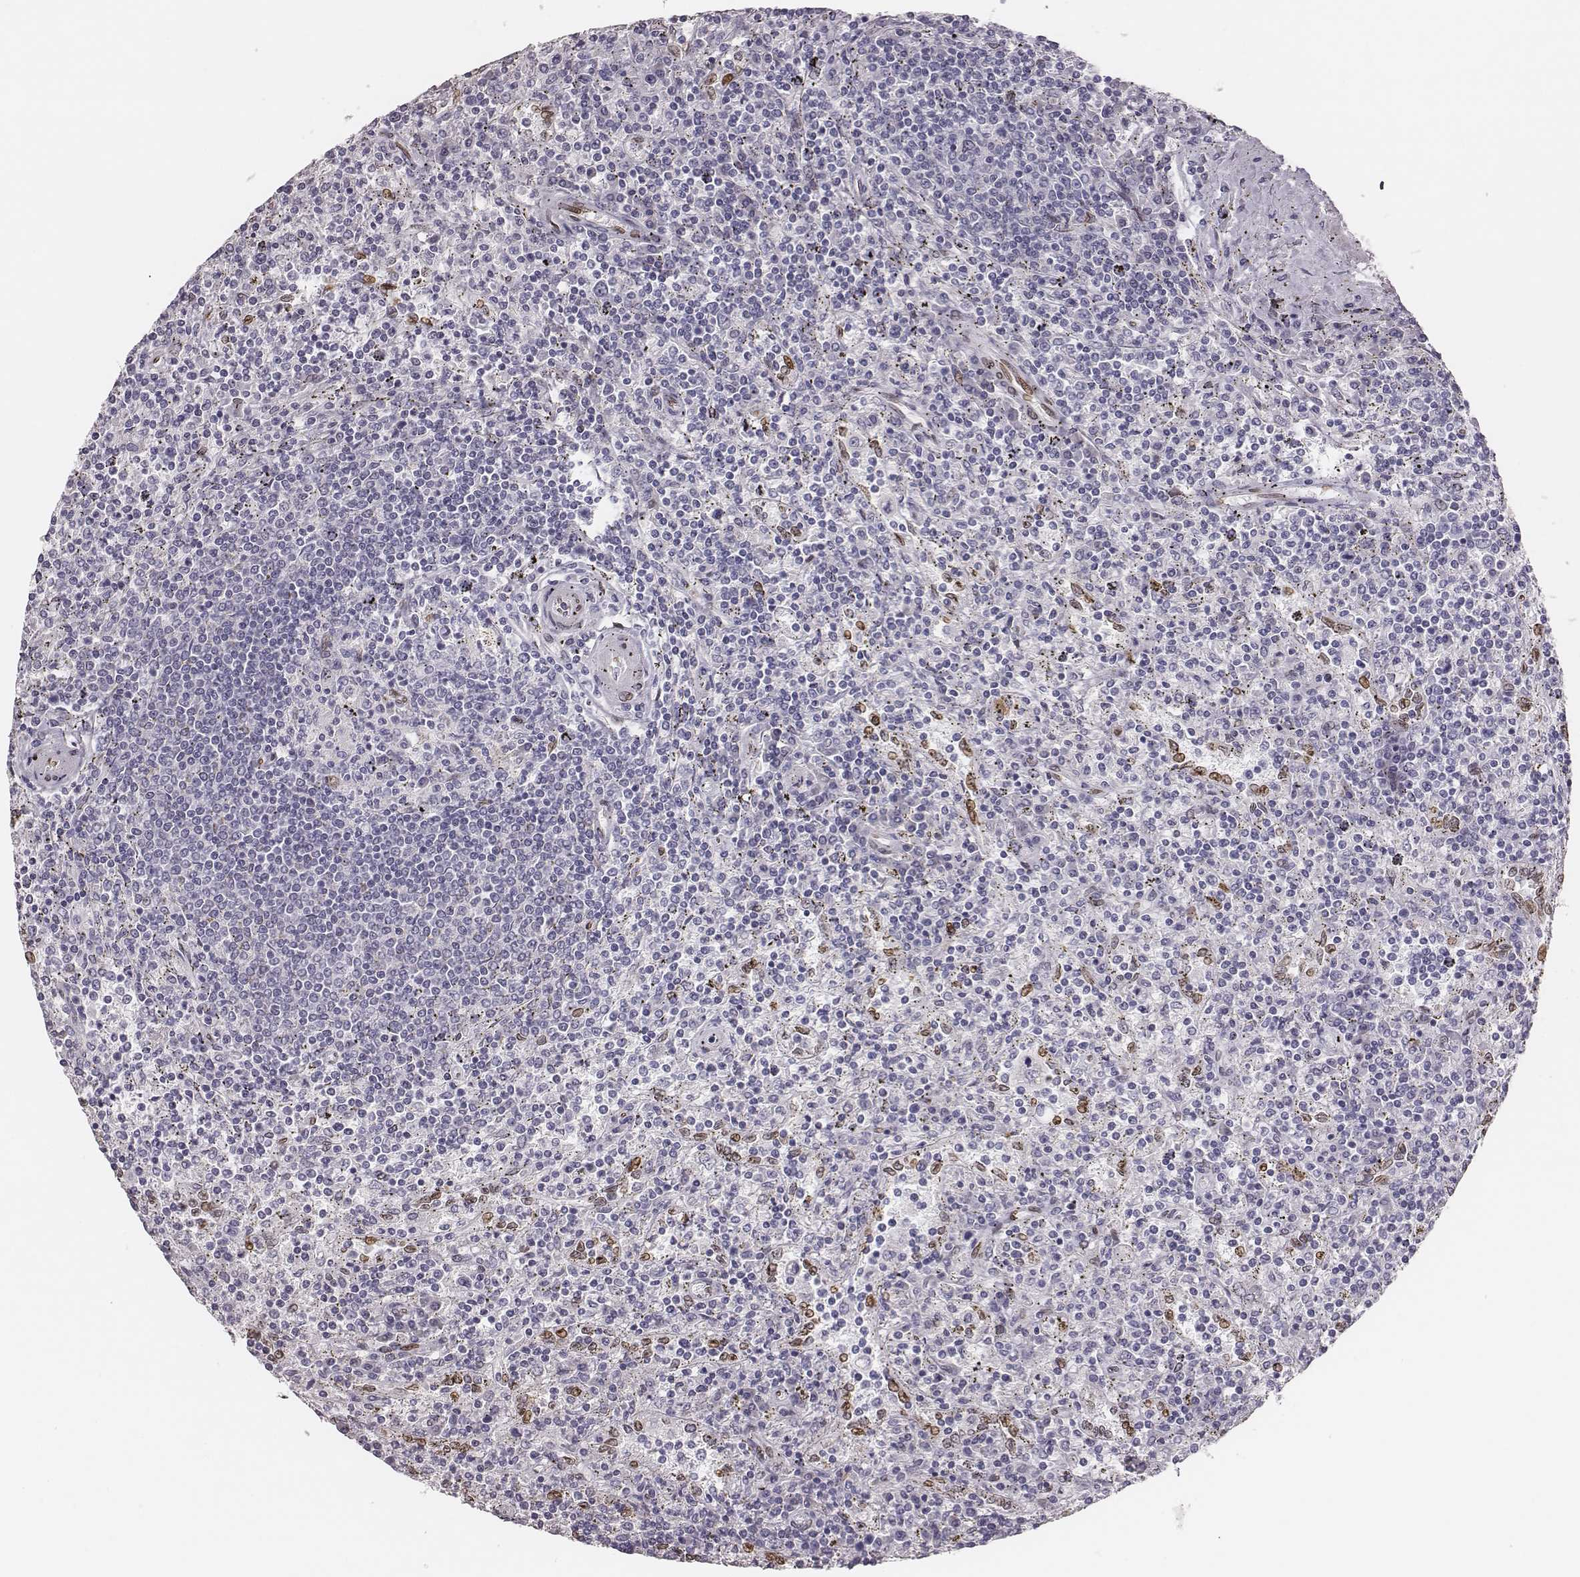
{"staining": {"intensity": "negative", "quantity": "none", "location": "none"}, "tissue": "lymphoma", "cell_type": "Tumor cells", "image_type": "cancer", "snomed": [{"axis": "morphology", "description": "Malignant lymphoma, non-Hodgkin's type, Low grade"}, {"axis": "topography", "description": "Spleen"}], "caption": "Malignant lymphoma, non-Hodgkin's type (low-grade) stained for a protein using immunohistochemistry (IHC) shows no expression tumor cells.", "gene": "ADGRF4", "patient": {"sex": "male", "age": 62}}